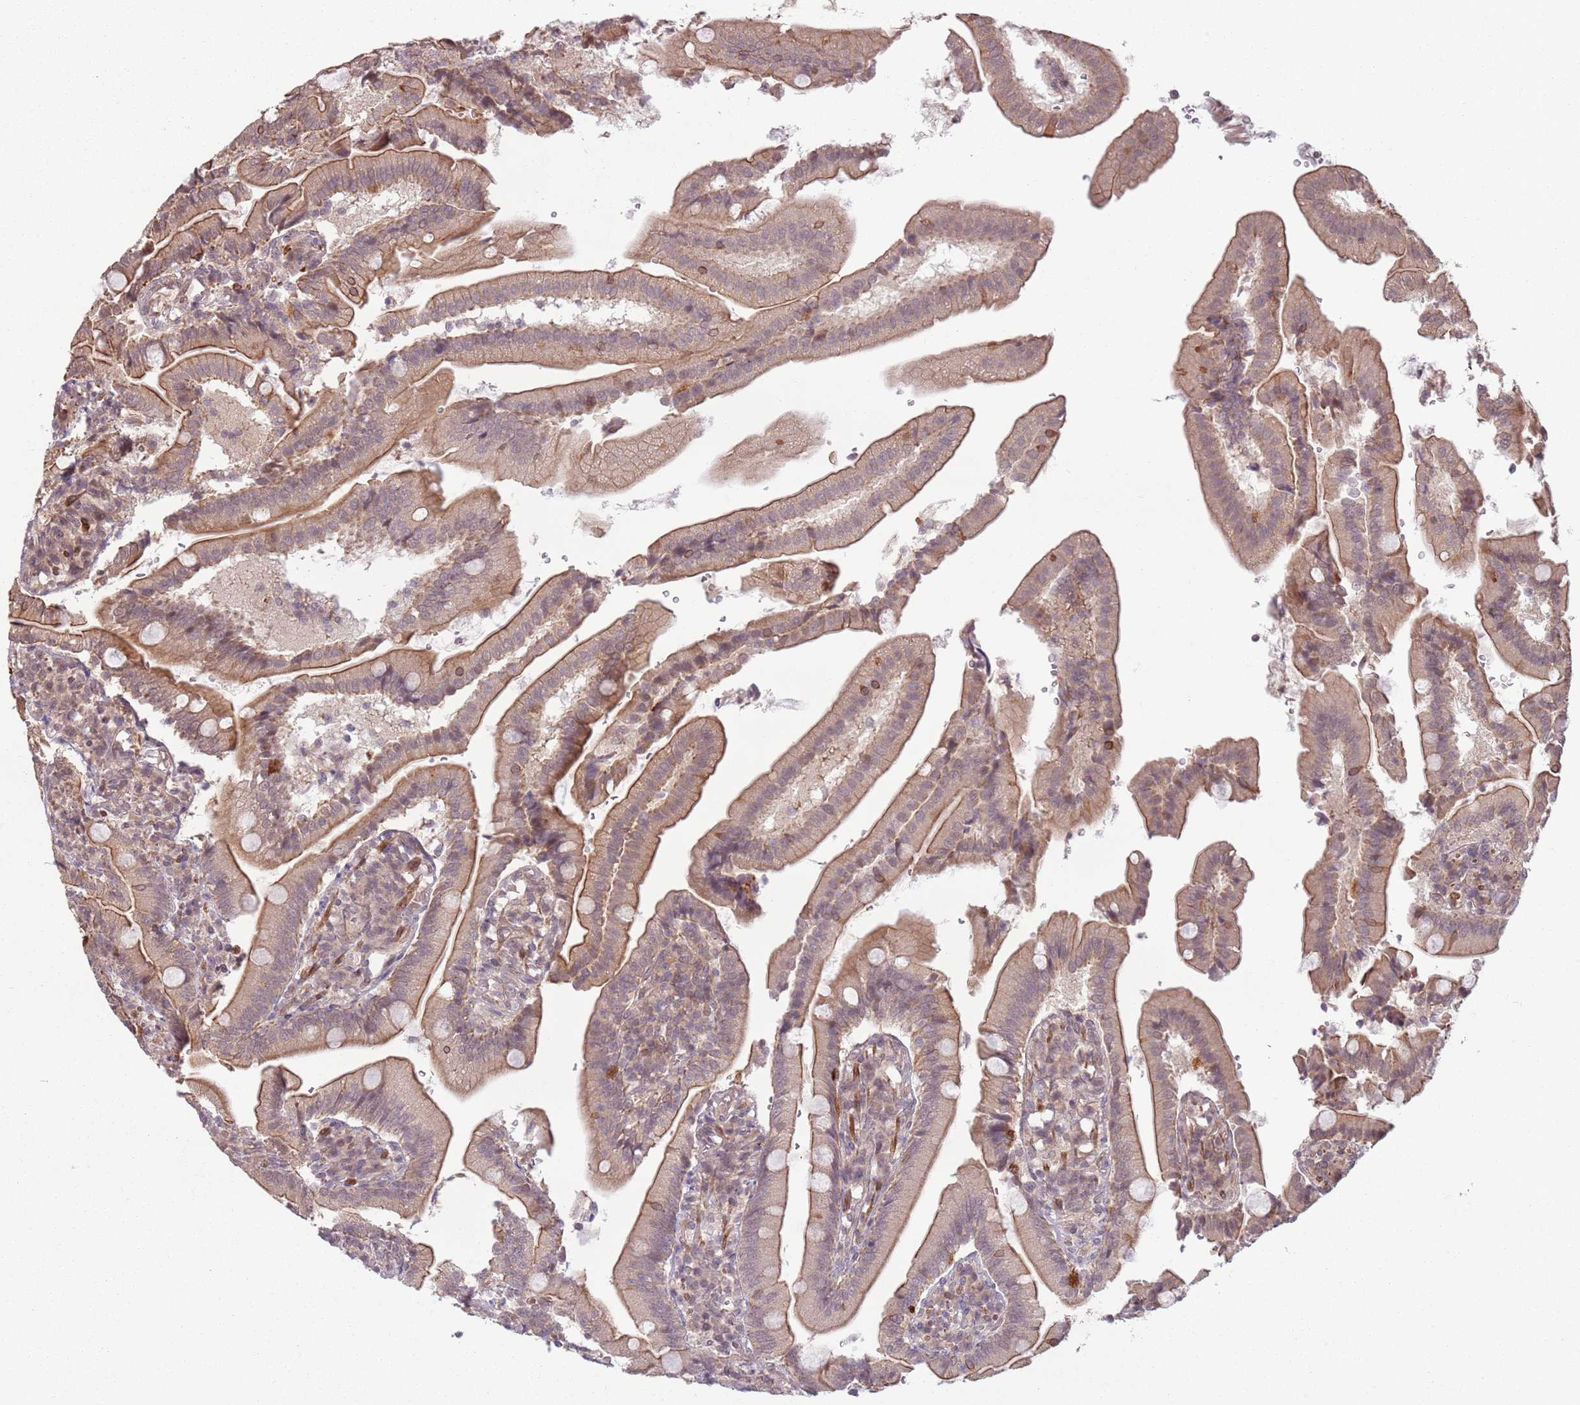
{"staining": {"intensity": "moderate", "quantity": ">75%", "location": "cytoplasmic/membranous"}, "tissue": "duodenum", "cell_type": "Glandular cells", "image_type": "normal", "snomed": [{"axis": "morphology", "description": "Normal tissue, NOS"}, {"axis": "topography", "description": "Duodenum"}], "caption": "Immunohistochemical staining of unremarkable duodenum exhibits medium levels of moderate cytoplasmic/membranous positivity in about >75% of glandular cells. (DAB = brown stain, brightfield microscopy at high magnification).", "gene": "CCDC154", "patient": {"sex": "female", "age": 67}}